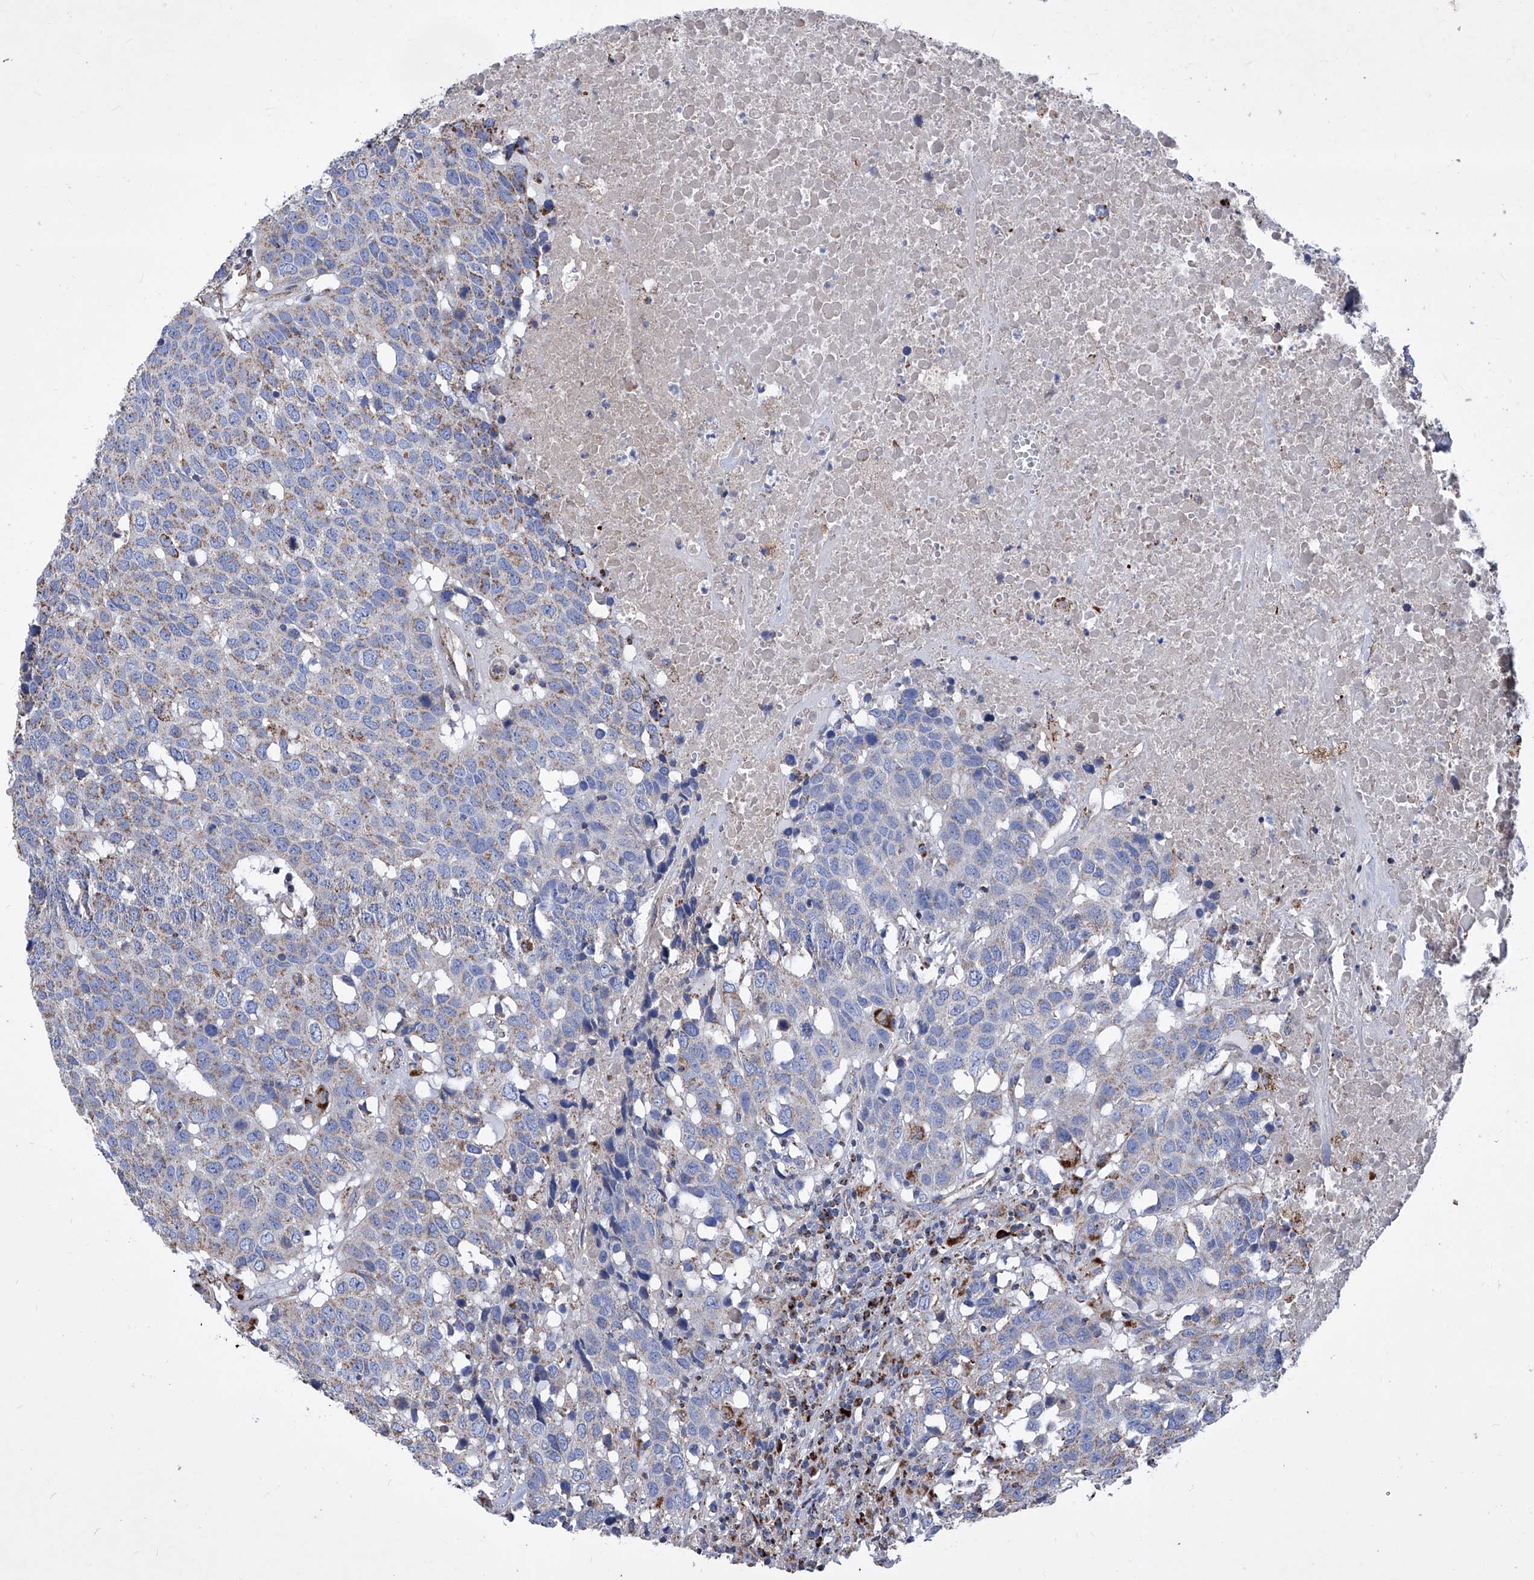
{"staining": {"intensity": "moderate", "quantity": "25%-75%", "location": "cytoplasmic/membranous"}, "tissue": "head and neck cancer", "cell_type": "Tumor cells", "image_type": "cancer", "snomed": [{"axis": "morphology", "description": "Squamous cell carcinoma, NOS"}, {"axis": "topography", "description": "Head-Neck"}], "caption": "Immunohistochemical staining of human squamous cell carcinoma (head and neck) shows moderate cytoplasmic/membranous protein expression in about 25%-75% of tumor cells. (Stains: DAB in brown, nuclei in blue, Microscopy: brightfield microscopy at high magnification).", "gene": "HRNR", "patient": {"sex": "male", "age": 66}}